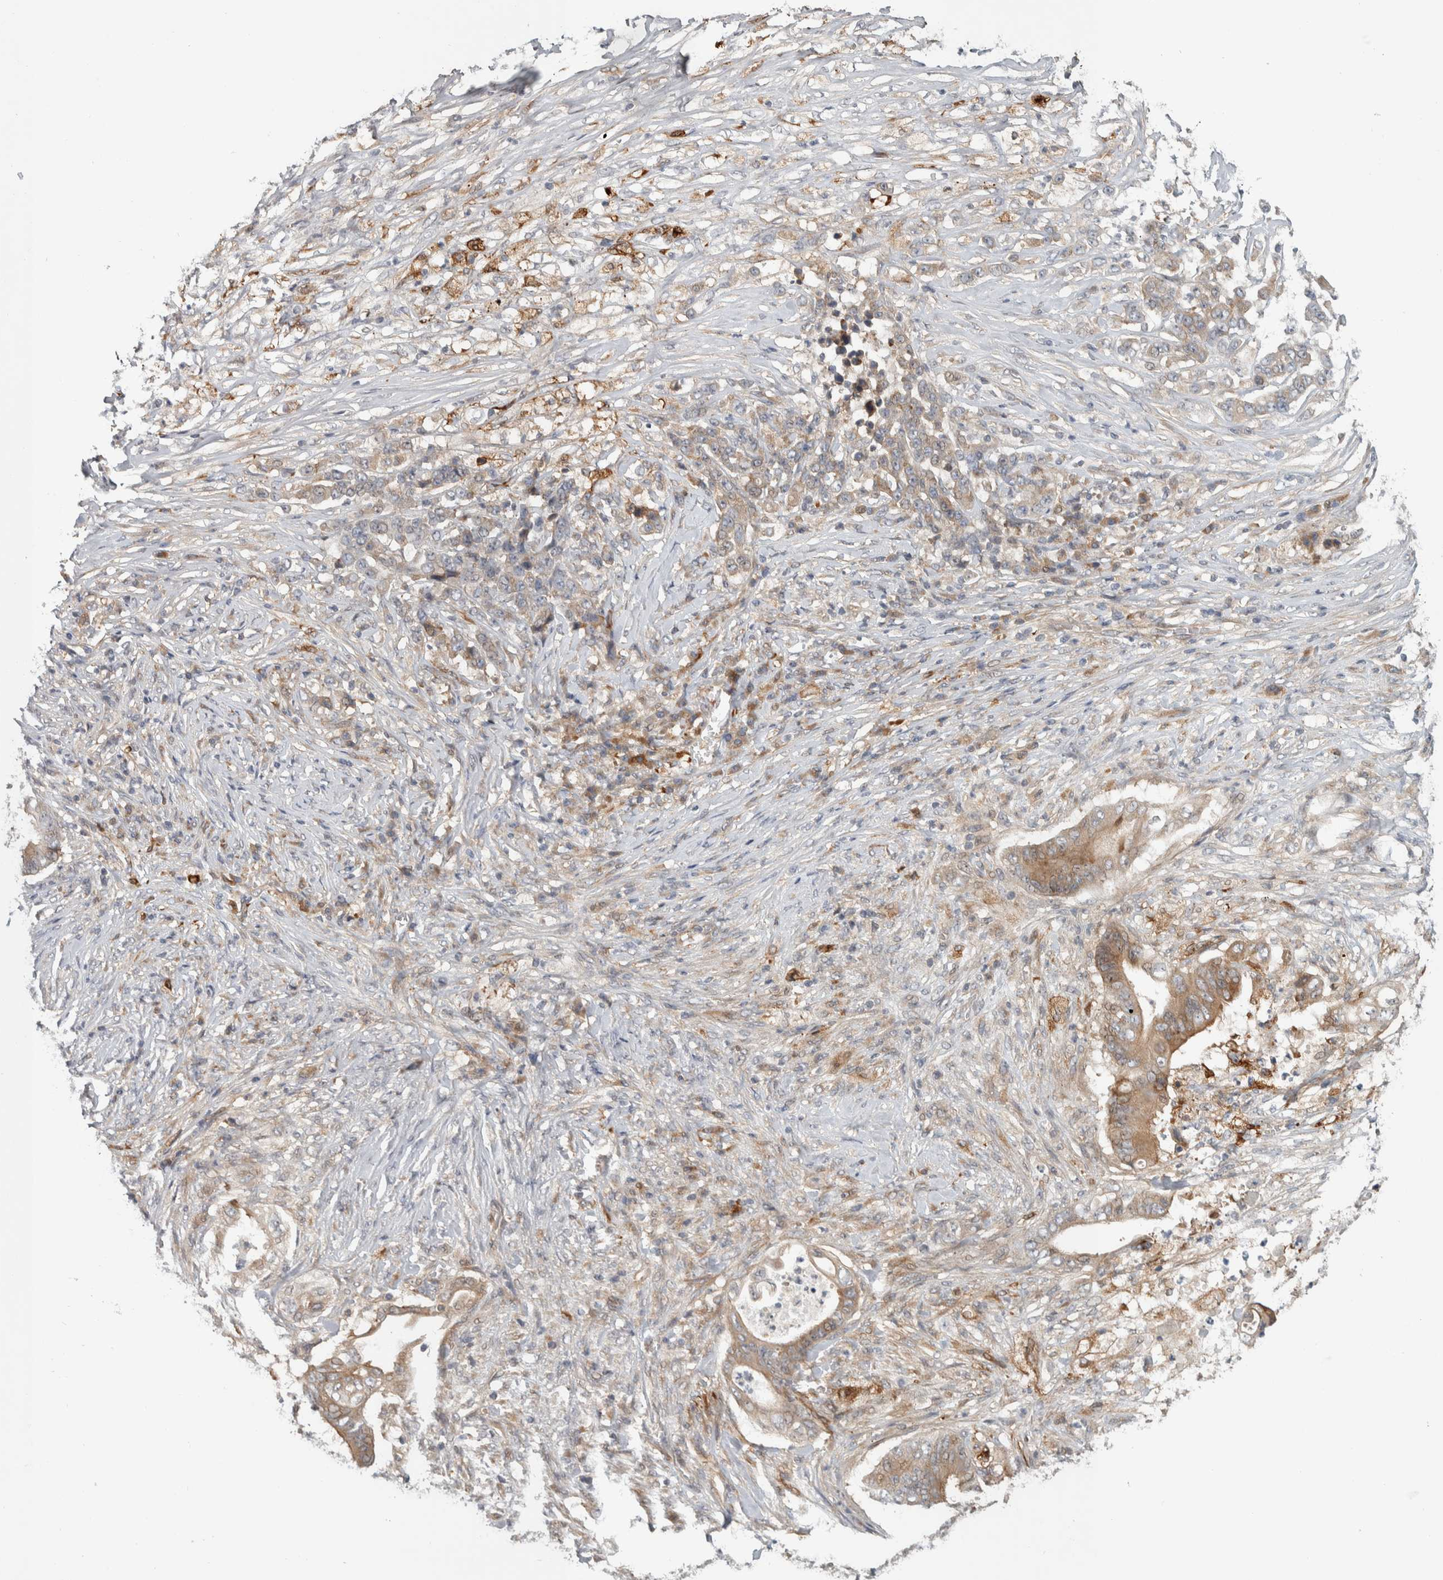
{"staining": {"intensity": "moderate", "quantity": ">75%", "location": "cytoplasmic/membranous"}, "tissue": "stomach cancer", "cell_type": "Tumor cells", "image_type": "cancer", "snomed": [{"axis": "morphology", "description": "Adenocarcinoma, NOS"}, {"axis": "topography", "description": "Stomach"}], "caption": "A medium amount of moderate cytoplasmic/membranous positivity is seen in about >75% of tumor cells in stomach adenocarcinoma tissue.", "gene": "TBC1D31", "patient": {"sex": "female", "age": 73}}